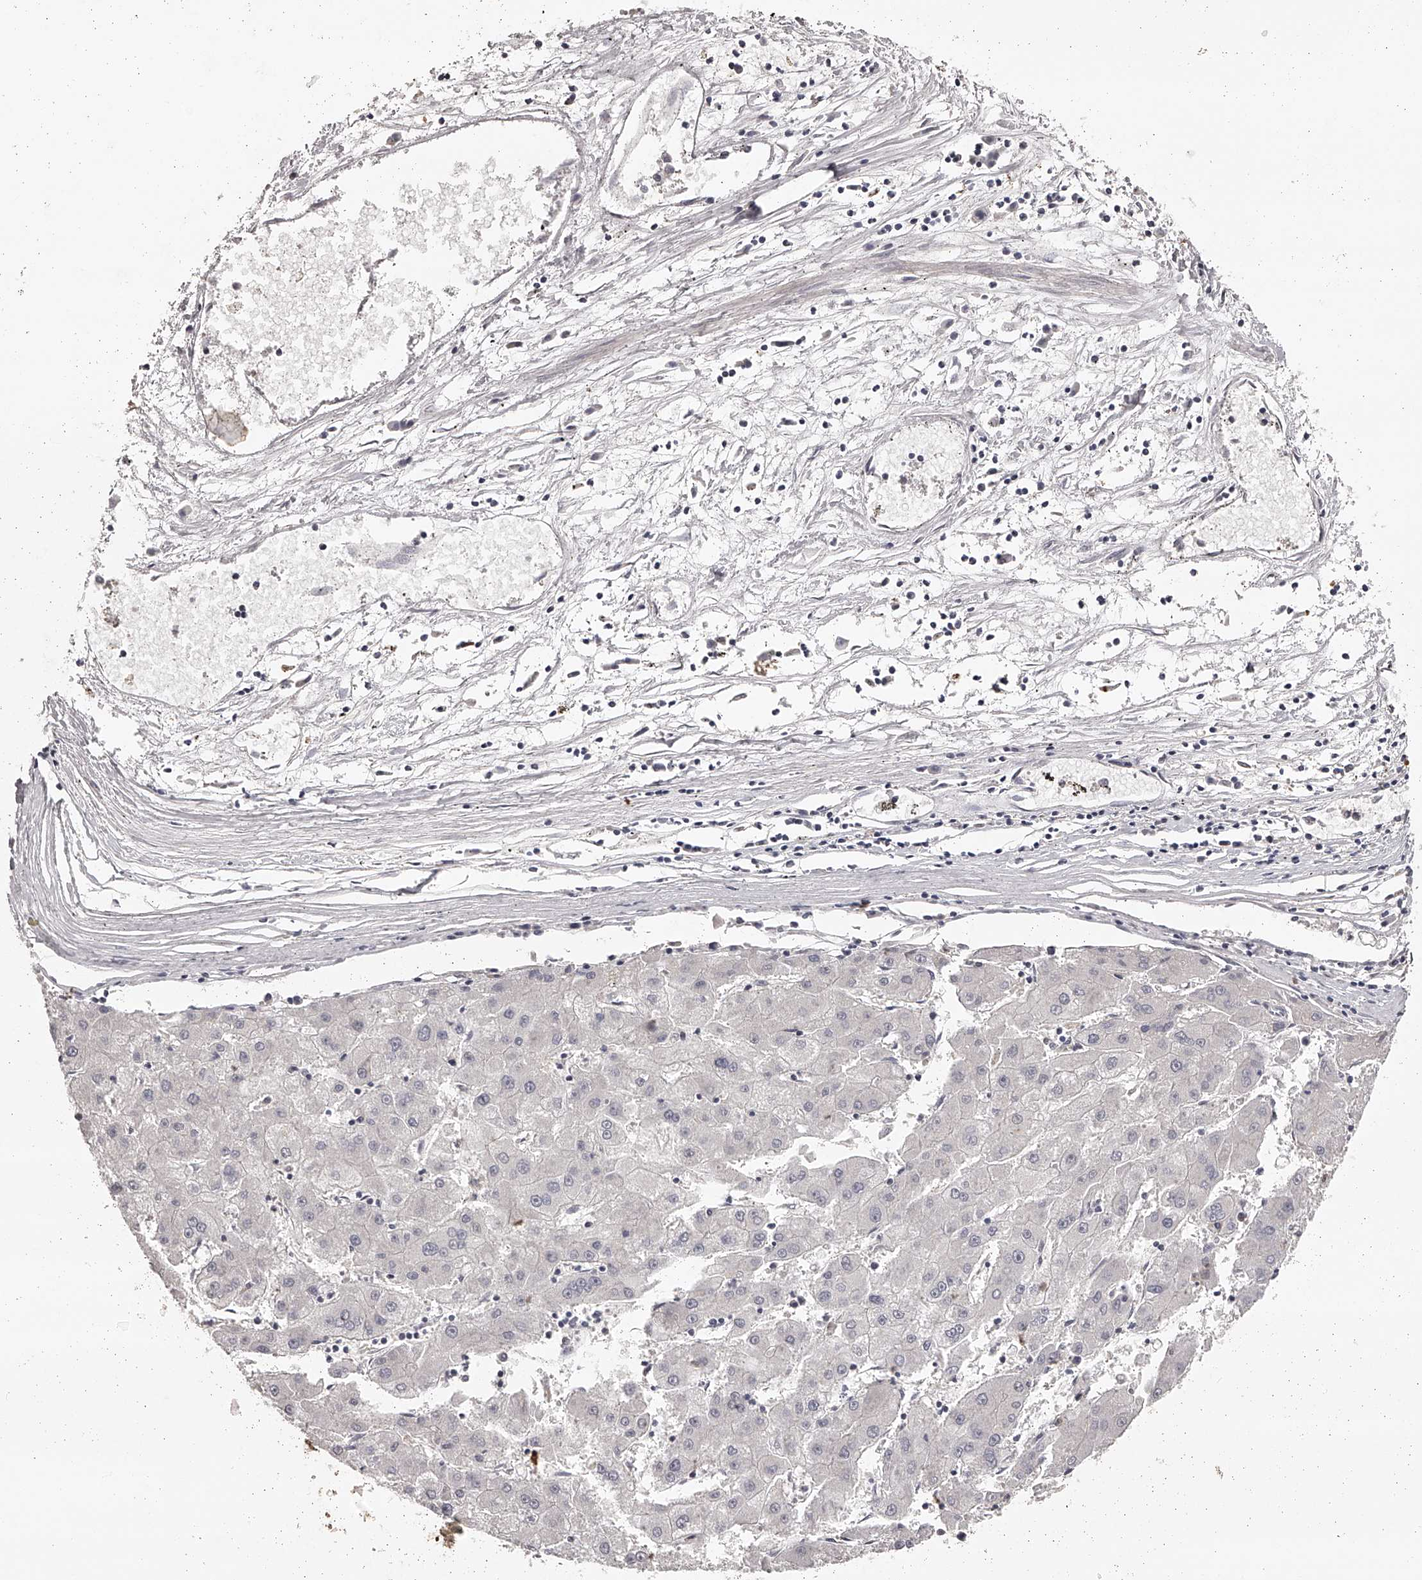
{"staining": {"intensity": "negative", "quantity": "none", "location": "none"}, "tissue": "liver cancer", "cell_type": "Tumor cells", "image_type": "cancer", "snomed": [{"axis": "morphology", "description": "Carcinoma, Hepatocellular, NOS"}, {"axis": "topography", "description": "Liver"}], "caption": "Protein analysis of liver cancer demonstrates no significant staining in tumor cells.", "gene": "TNN", "patient": {"sex": "male", "age": 72}}